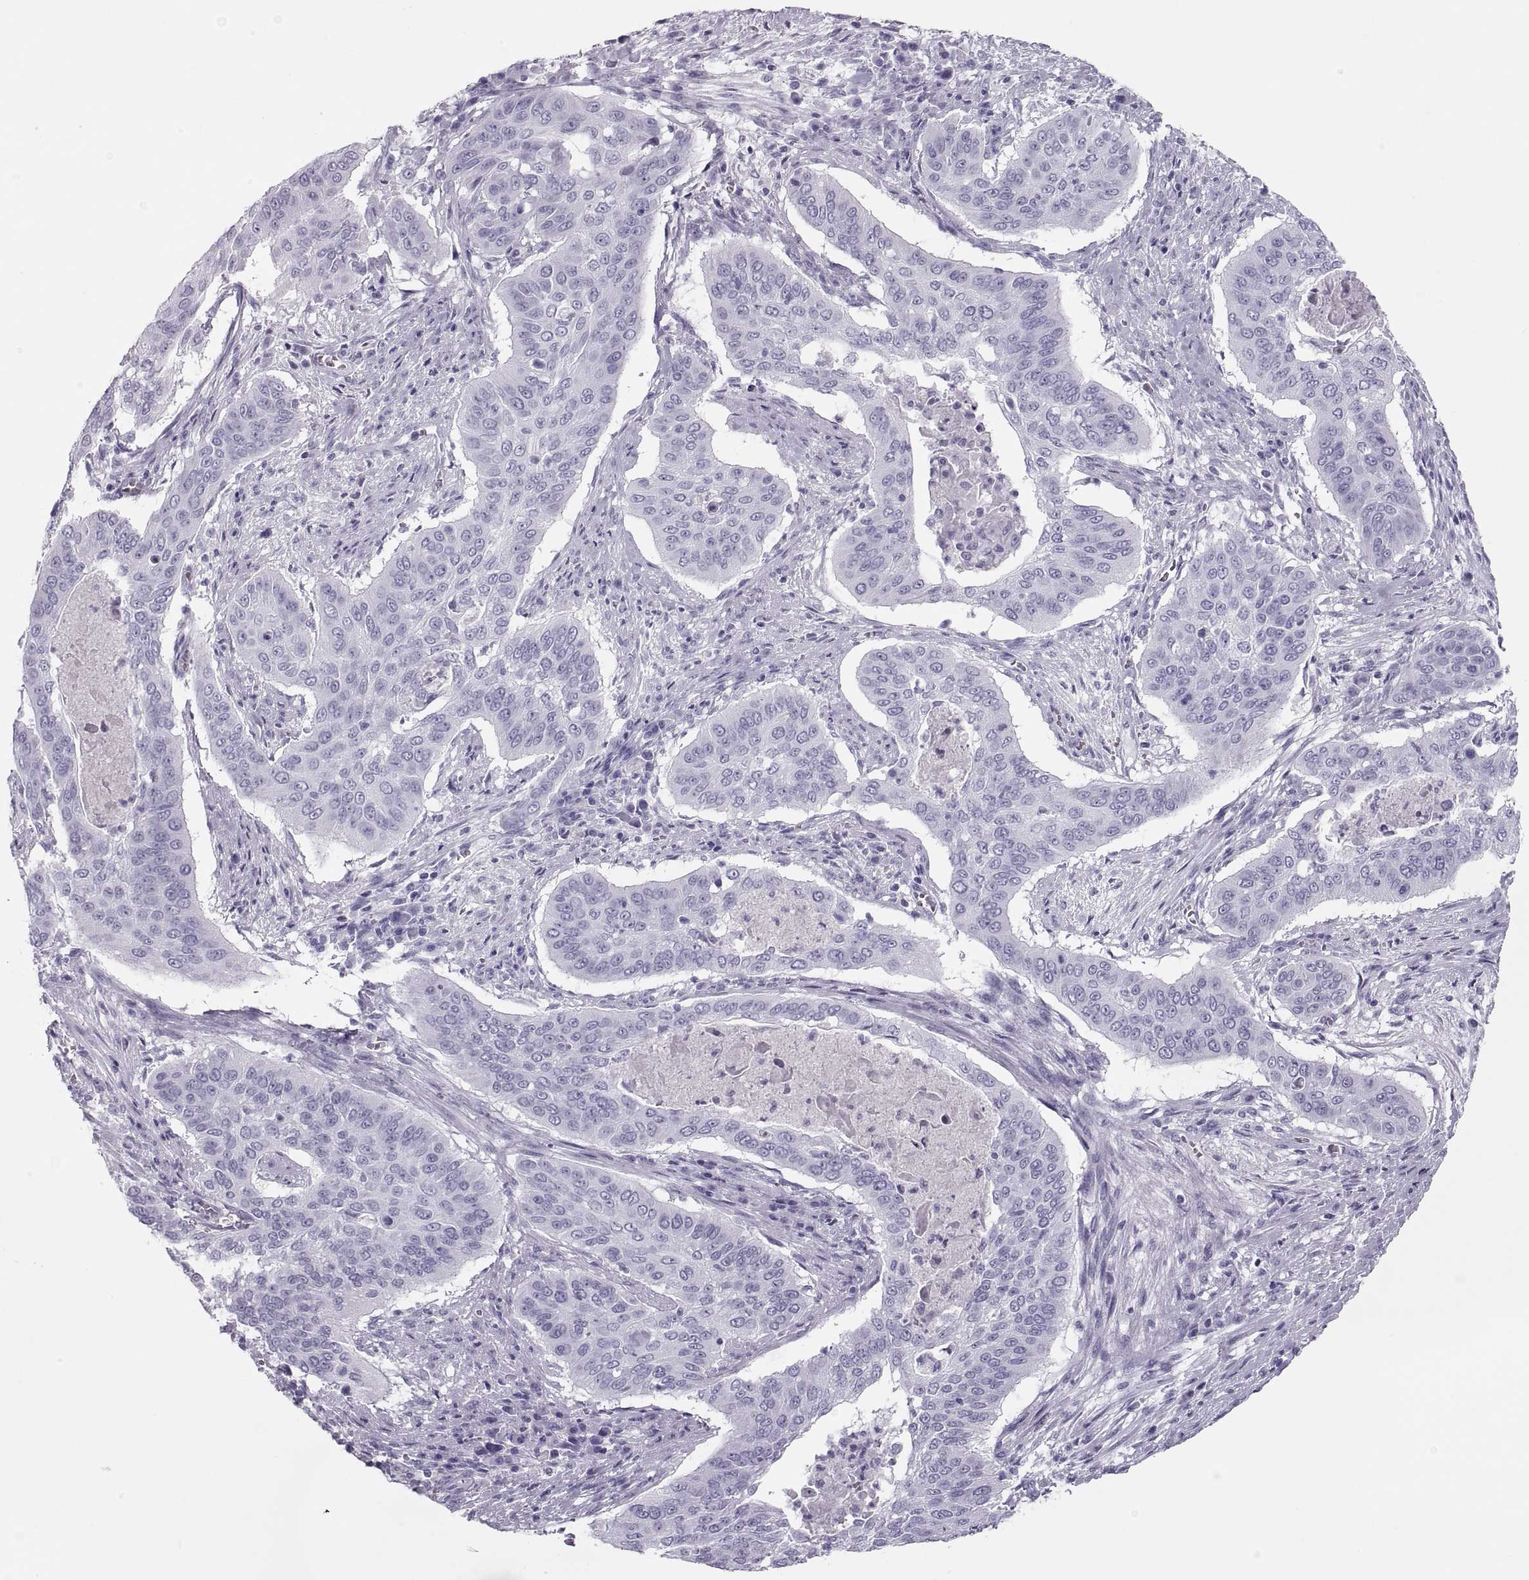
{"staining": {"intensity": "negative", "quantity": "none", "location": "none"}, "tissue": "cervical cancer", "cell_type": "Tumor cells", "image_type": "cancer", "snomed": [{"axis": "morphology", "description": "Squamous cell carcinoma, NOS"}, {"axis": "topography", "description": "Cervix"}], "caption": "Tumor cells are negative for protein expression in human cervical cancer (squamous cell carcinoma).", "gene": "SEMG1", "patient": {"sex": "female", "age": 39}}